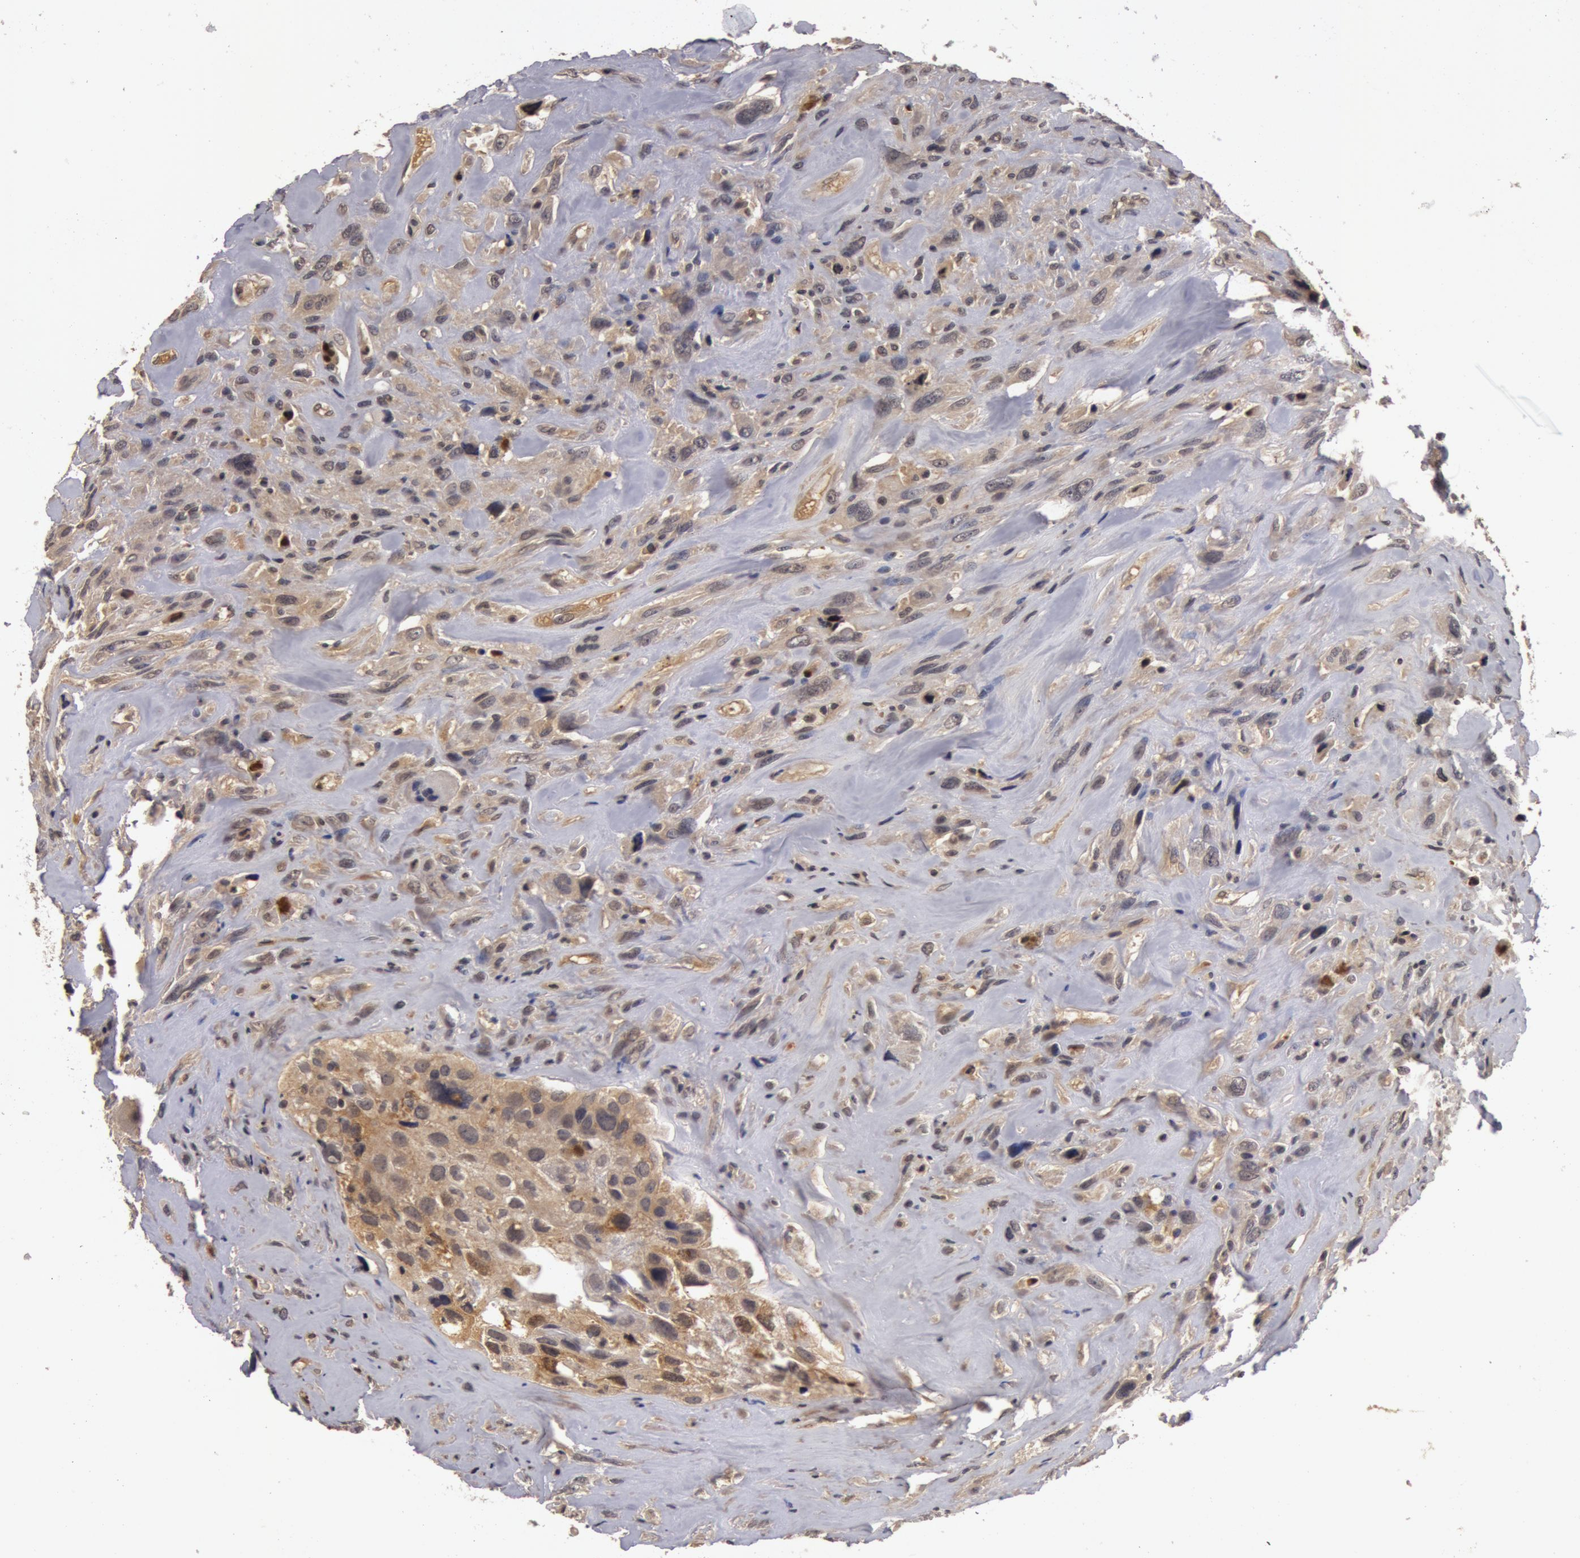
{"staining": {"intensity": "weak", "quantity": ">75%", "location": "cytoplasmic/membranous"}, "tissue": "breast cancer", "cell_type": "Tumor cells", "image_type": "cancer", "snomed": [{"axis": "morphology", "description": "Neoplasm, malignant, NOS"}, {"axis": "topography", "description": "Breast"}], "caption": "IHC photomicrograph of neoplasm (malignant) (breast) stained for a protein (brown), which demonstrates low levels of weak cytoplasmic/membranous expression in about >75% of tumor cells.", "gene": "BCHE", "patient": {"sex": "female", "age": 50}}